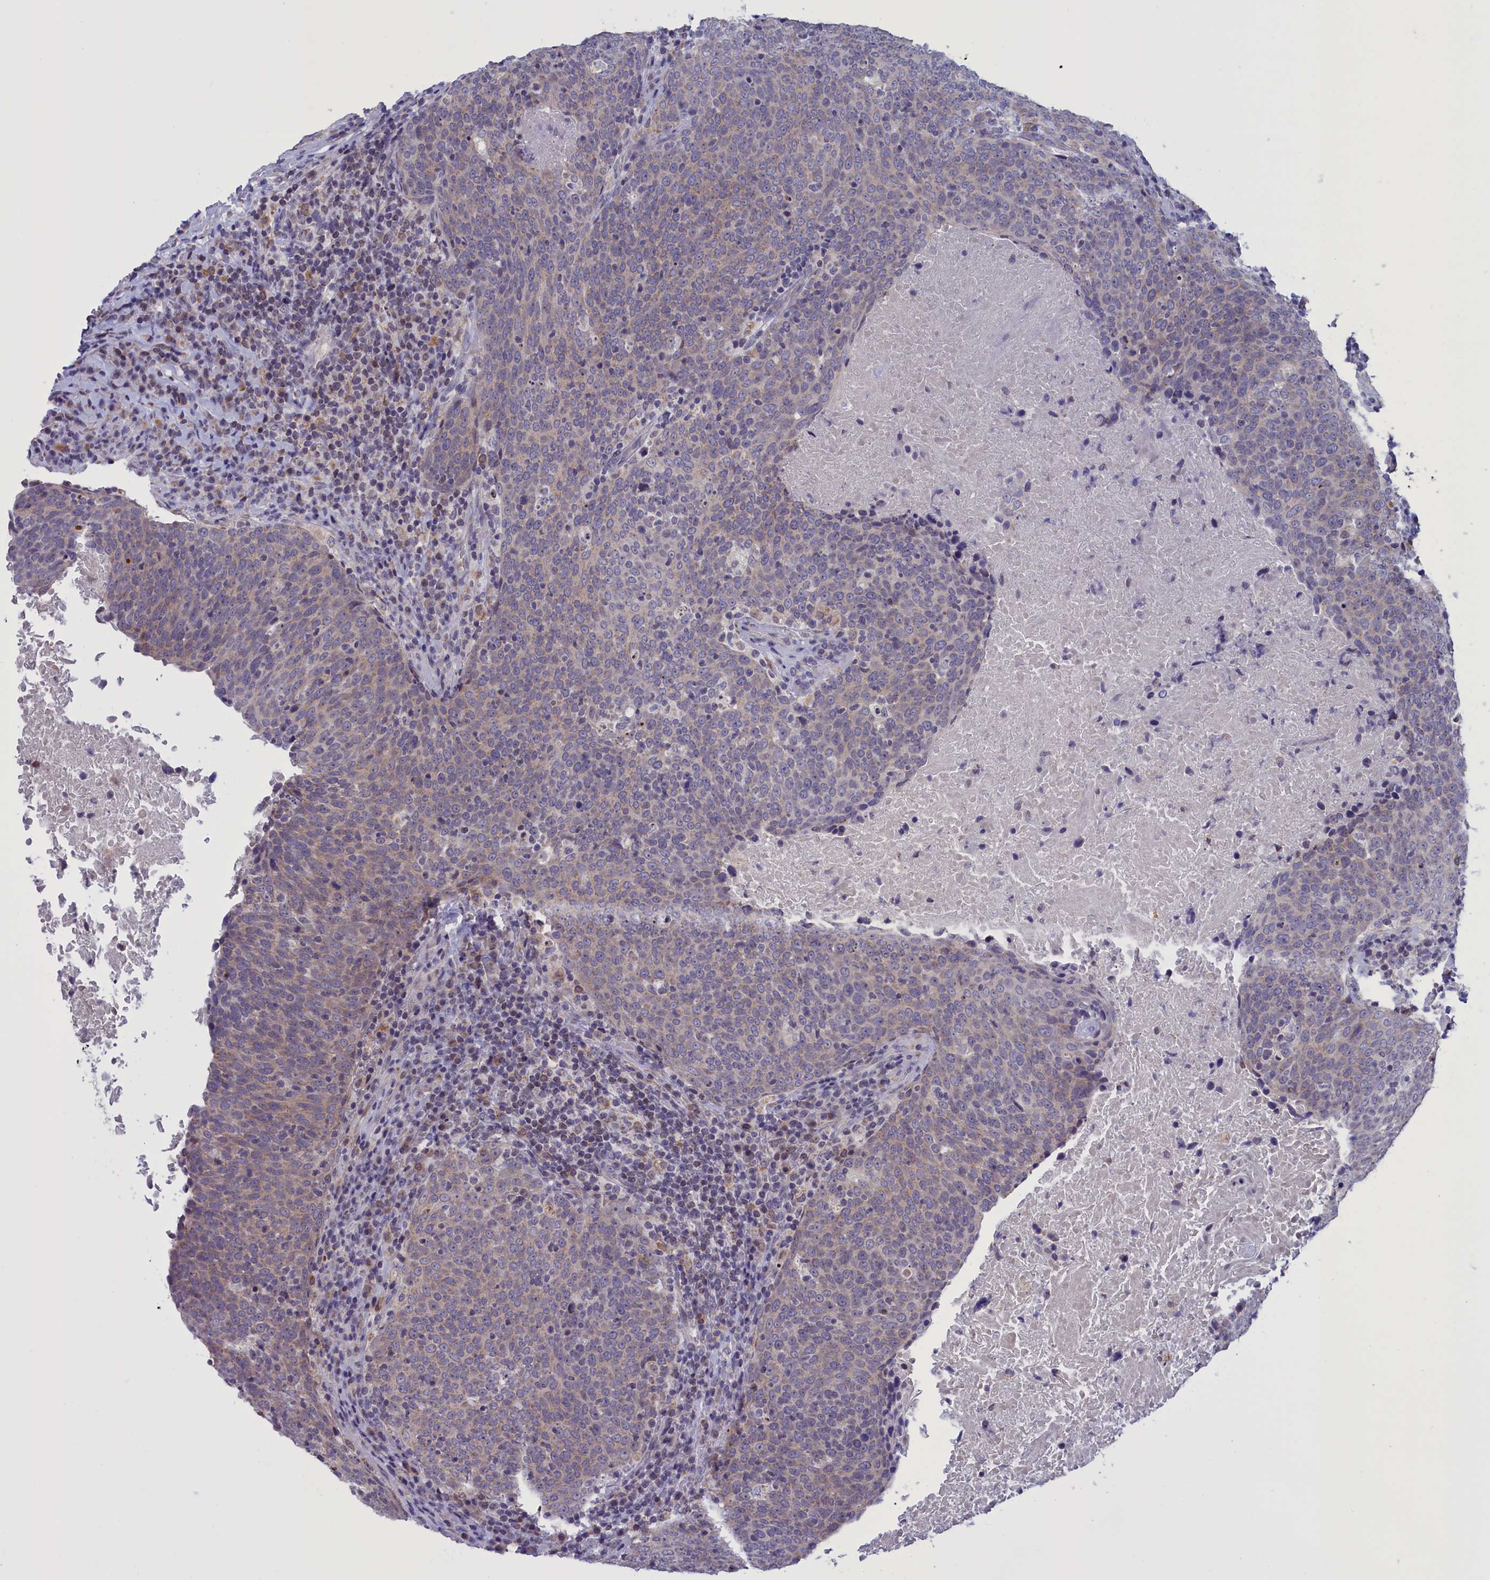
{"staining": {"intensity": "weak", "quantity": "25%-75%", "location": "cytoplasmic/membranous"}, "tissue": "head and neck cancer", "cell_type": "Tumor cells", "image_type": "cancer", "snomed": [{"axis": "morphology", "description": "Squamous cell carcinoma, NOS"}, {"axis": "morphology", "description": "Squamous cell carcinoma, metastatic, NOS"}, {"axis": "topography", "description": "Lymph node"}, {"axis": "topography", "description": "Head-Neck"}], "caption": "High-power microscopy captured an immunohistochemistry (IHC) photomicrograph of head and neck squamous cell carcinoma, revealing weak cytoplasmic/membranous expression in about 25%-75% of tumor cells. The staining is performed using DAB brown chromogen to label protein expression. The nuclei are counter-stained blue using hematoxylin.", "gene": "PARS2", "patient": {"sex": "male", "age": 62}}